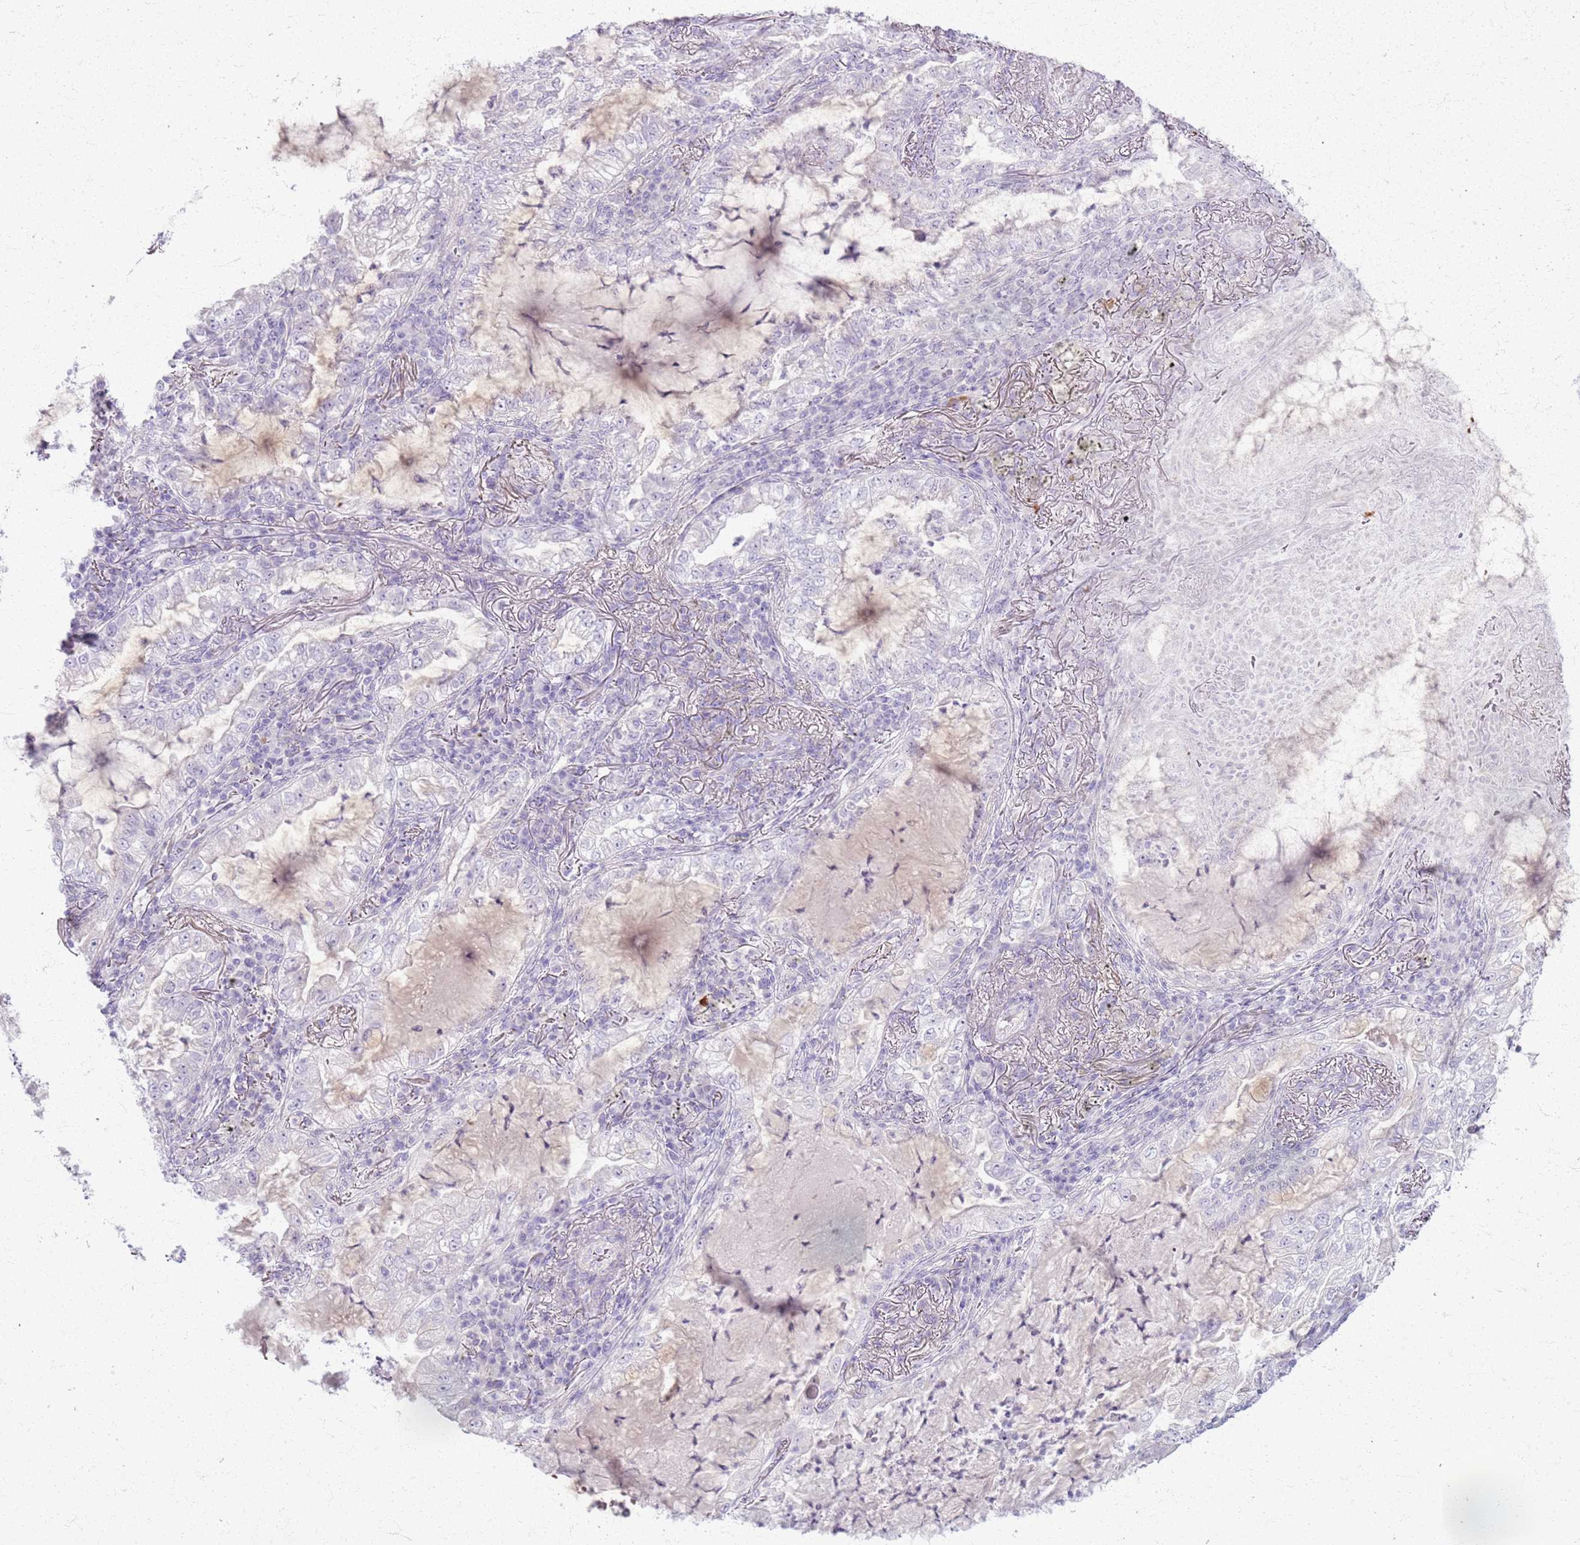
{"staining": {"intensity": "negative", "quantity": "none", "location": "none"}, "tissue": "lung cancer", "cell_type": "Tumor cells", "image_type": "cancer", "snomed": [{"axis": "morphology", "description": "Adenocarcinoma, NOS"}, {"axis": "topography", "description": "Lung"}], "caption": "Tumor cells are negative for protein expression in human lung cancer (adenocarcinoma). Brightfield microscopy of immunohistochemistry (IHC) stained with DAB (3,3'-diaminobenzidine) (brown) and hematoxylin (blue), captured at high magnification.", "gene": "CSRP3", "patient": {"sex": "female", "age": 73}}